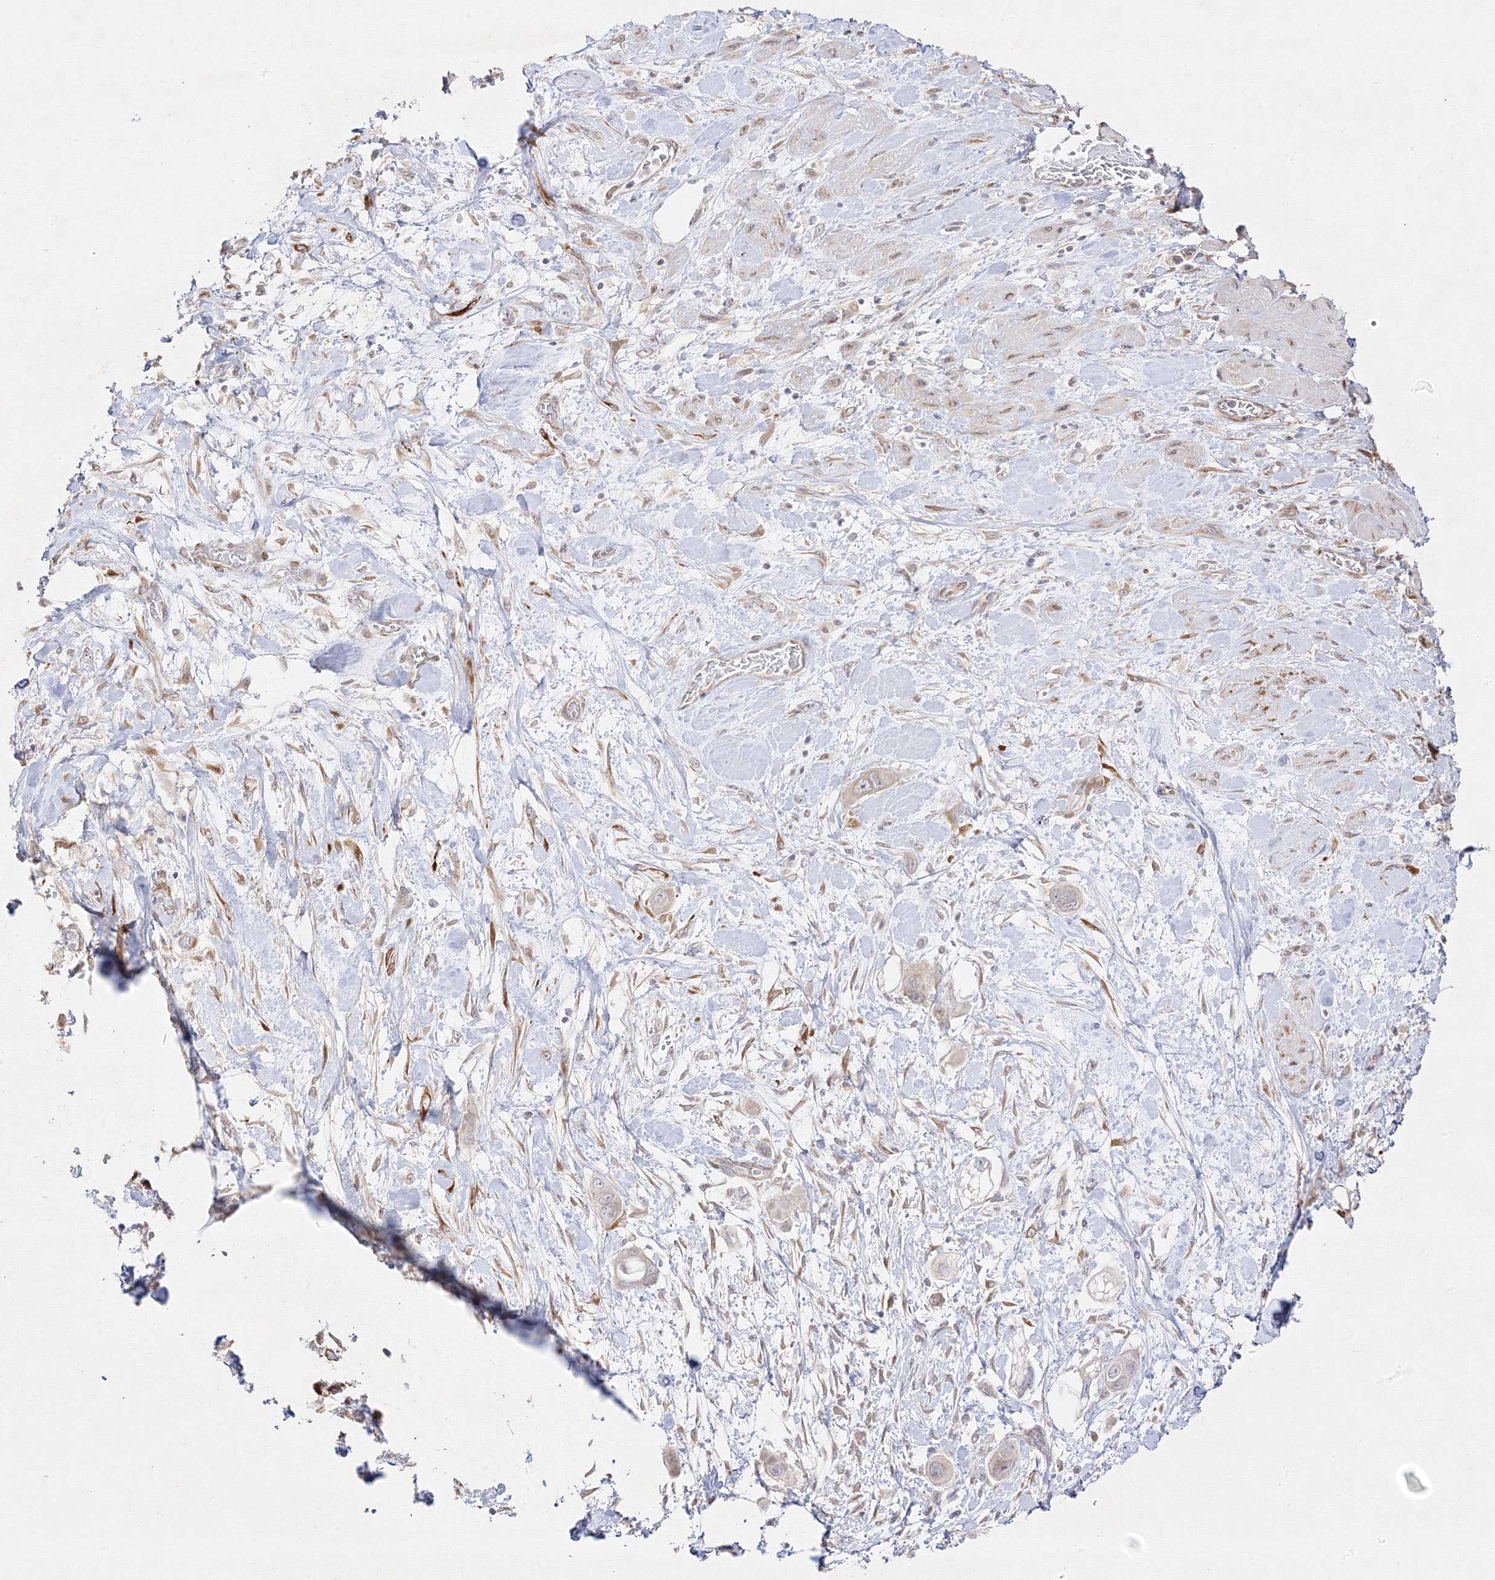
{"staining": {"intensity": "weak", "quantity": "<25%", "location": "cytoplasmic/membranous"}, "tissue": "pancreatic cancer", "cell_type": "Tumor cells", "image_type": "cancer", "snomed": [{"axis": "morphology", "description": "Adenocarcinoma, NOS"}, {"axis": "topography", "description": "Pancreas"}], "caption": "High power microscopy micrograph of an IHC micrograph of pancreatic cancer (adenocarcinoma), revealing no significant expression in tumor cells.", "gene": "C2CD2", "patient": {"sex": "male", "age": 68}}